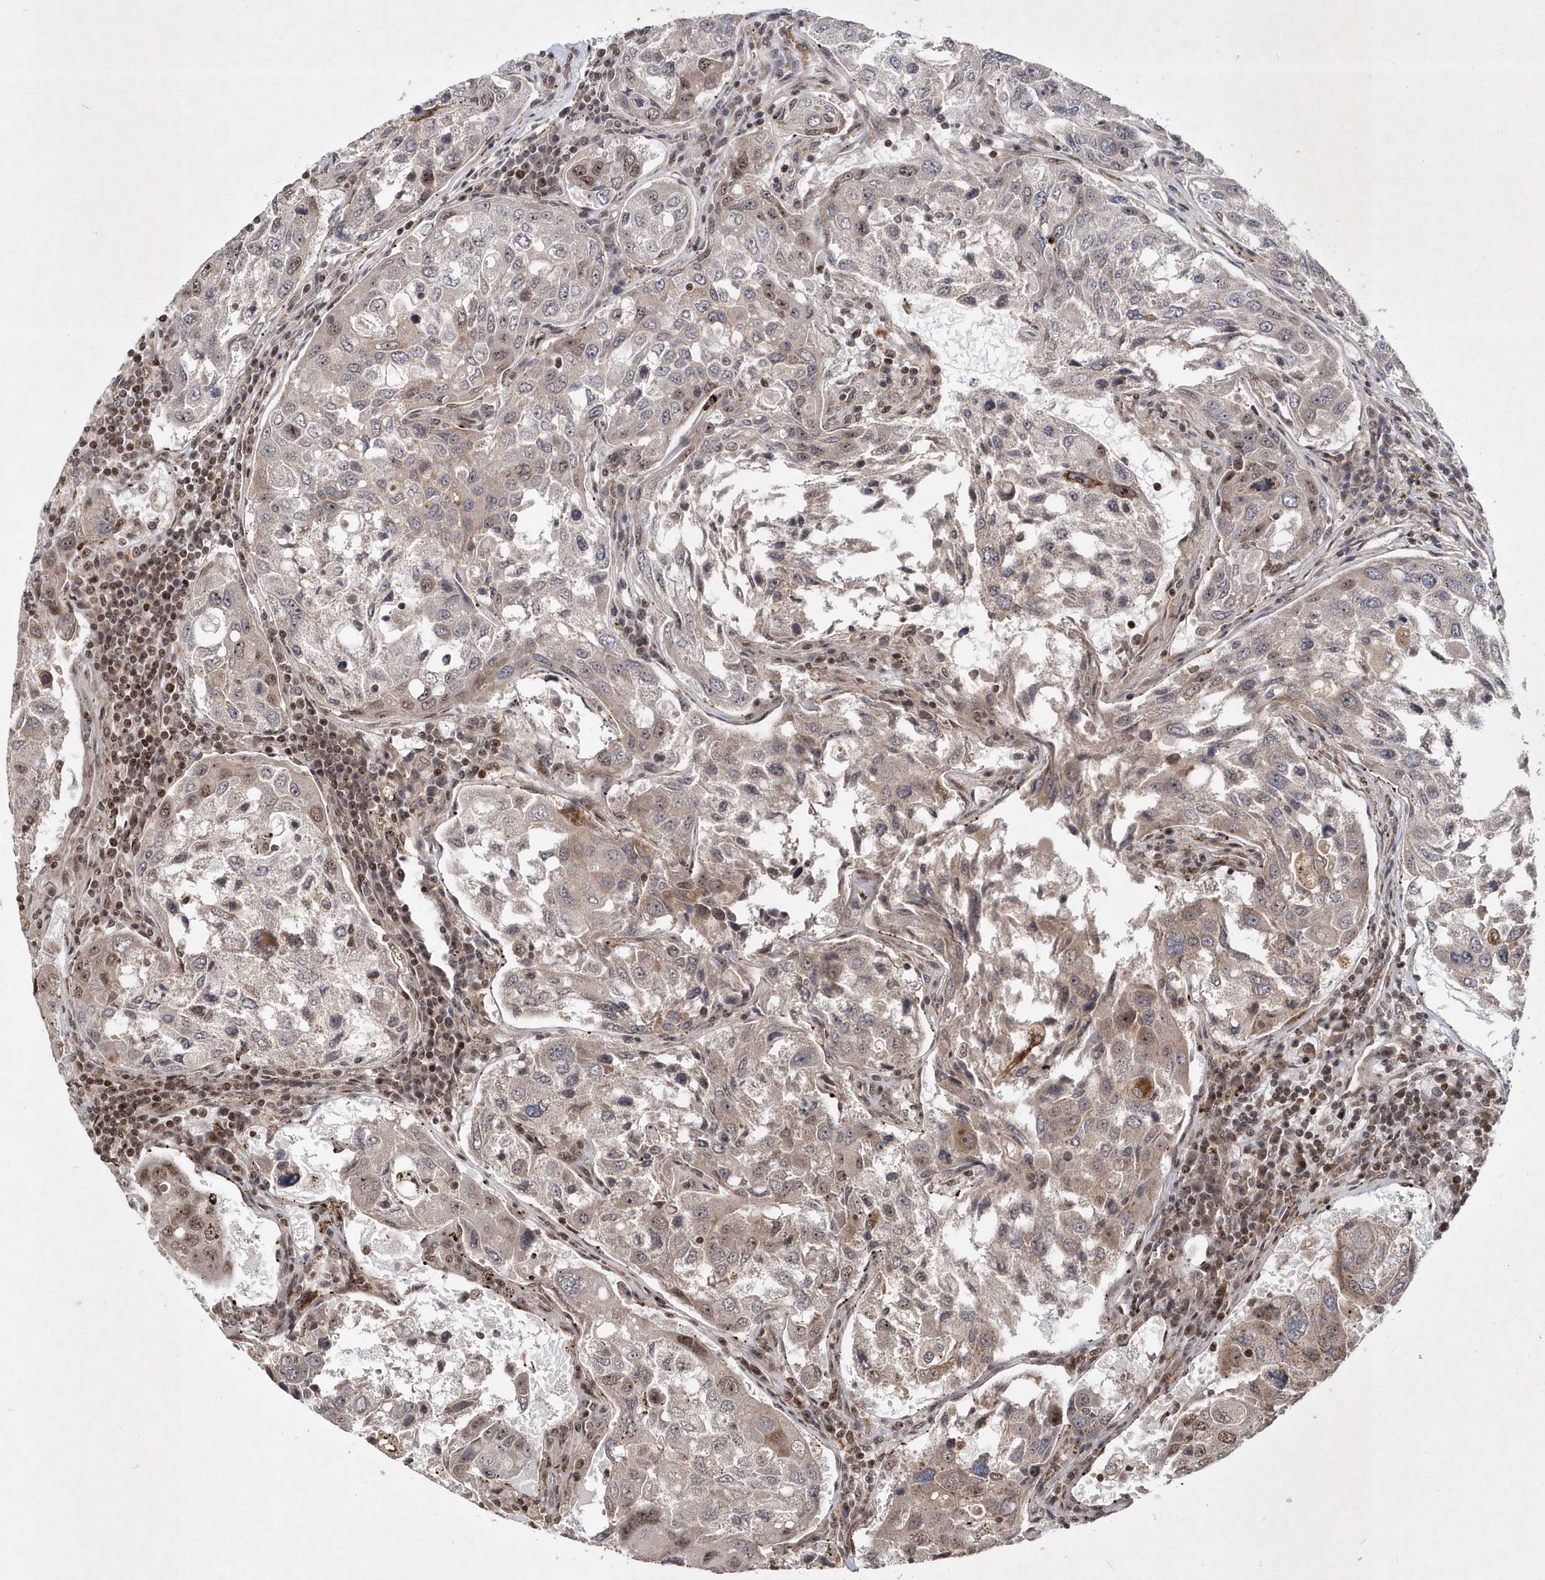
{"staining": {"intensity": "moderate", "quantity": "25%-75%", "location": "cytoplasmic/membranous,nuclear"}, "tissue": "urothelial cancer", "cell_type": "Tumor cells", "image_type": "cancer", "snomed": [{"axis": "morphology", "description": "Urothelial carcinoma, High grade"}, {"axis": "topography", "description": "Lymph node"}, {"axis": "topography", "description": "Urinary bladder"}], "caption": "Immunohistochemistry of high-grade urothelial carcinoma demonstrates medium levels of moderate cytoplasmic/membranous and nuclear staining in approximately 25%-75% of tumor cells. The staining was performed using DAB to visualize the protein expression in brown, while the nuclei were stained in blue with hematoxylin (Magnification: 20x).", "gene": "SOWAHB", "patient": {"sex": "male", "age": 51}}